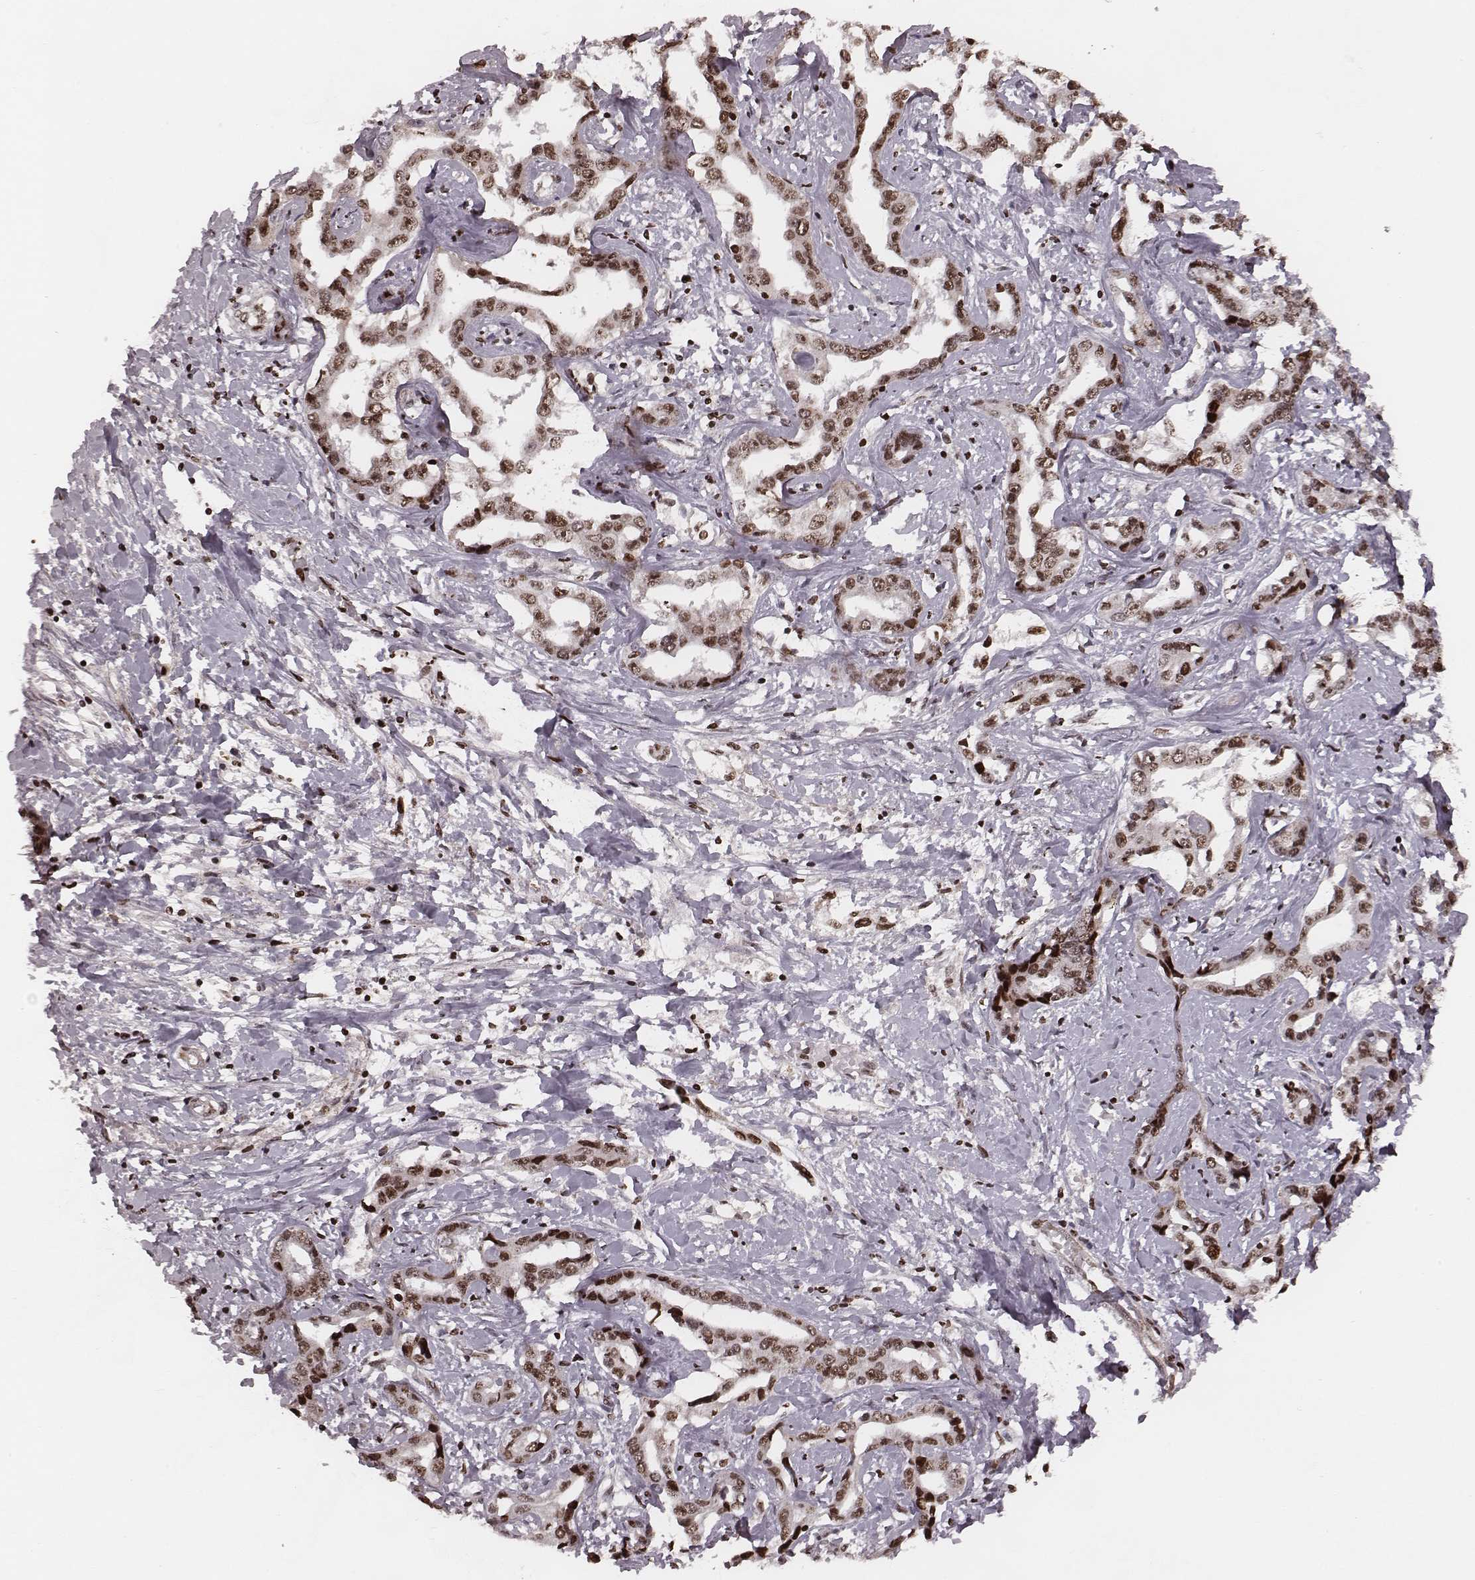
{"staining": {"intensity": "moderate", "quantity": ">75%", "location": "nuclear"}, "tissue": "liver cancer", "cell_type": "Tumor cells", "image_type": "cancer", "snomed": [{"axis": "morphology", "description": "Cholangiocarcinoma"}, {"axis": "topography", "description": "Liver"}], "caption": "Immunohistochemical staining of human cholangiocarcinoma (liver) demonstrates moderate nuclear protein staining in about >75% of tumor cells.", "gene": "VRK3", "patient": {"sex": "male", "age": 59}}